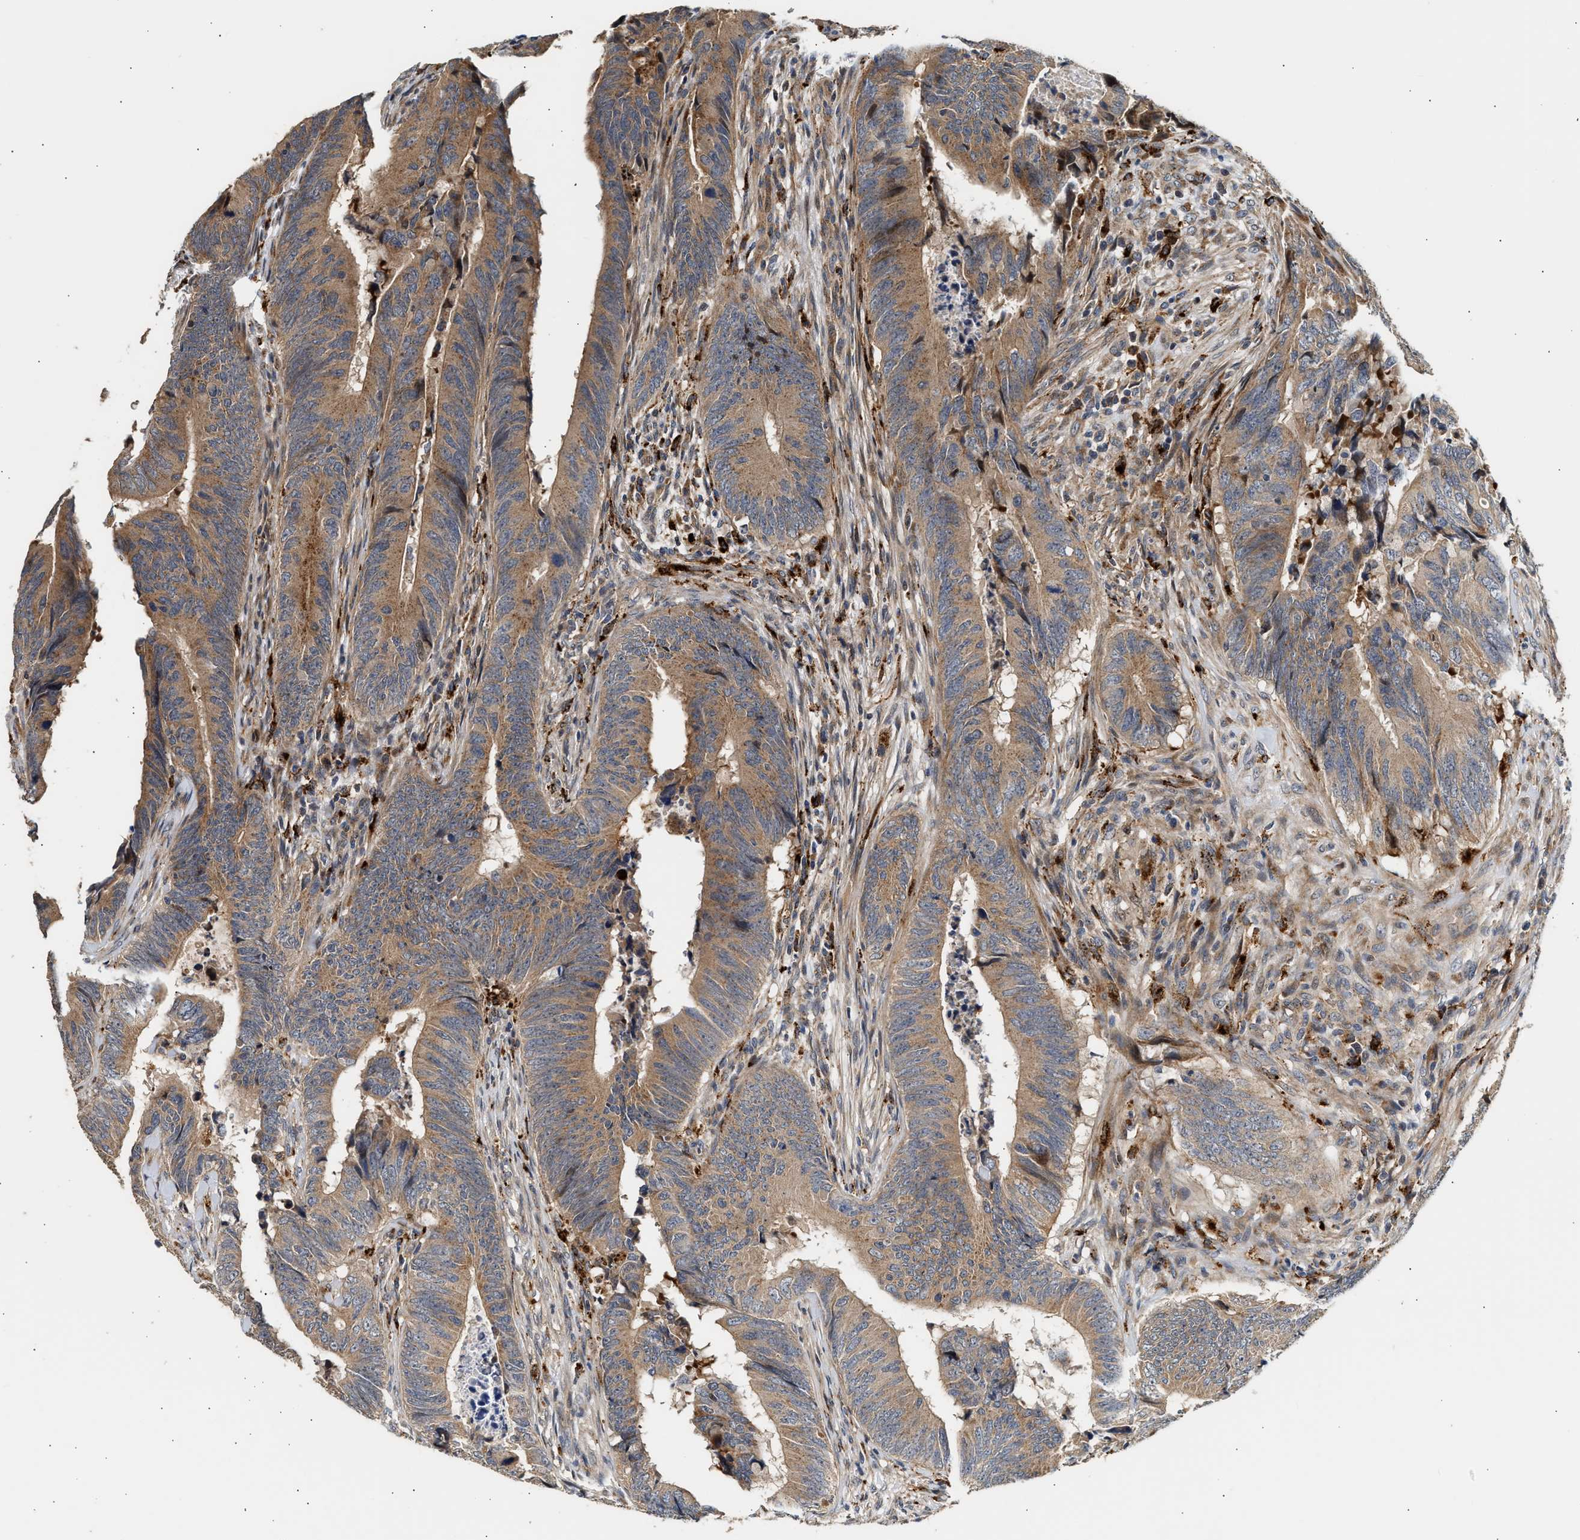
{"staining": {"intensity": "moderate", "quantity": ">75%", "location": "cytoplasmic/membranous"}, "tissue": "colorectal cancer", "cell_type": "Tumor cells", "image_type": "cancer", "snomed": [{"axis": "morphology", "description": "Normal tissue, NOS"}, {"axis": "morphology", "description": "Adenocarcinoma, NOS"}, {"axis": "topography", "description": "Colon"}], "caption": "High-magnification brightfield microscopy of colorectal cancer stained with DAB (brown) and counterstained with hematoxylin (blue). tumor cells exhibit moderate cytoplasmic/membranous staining is present in about>75% of cells.", "gene": "PLD3", "patient": {"sex": "male", "age": 56}}